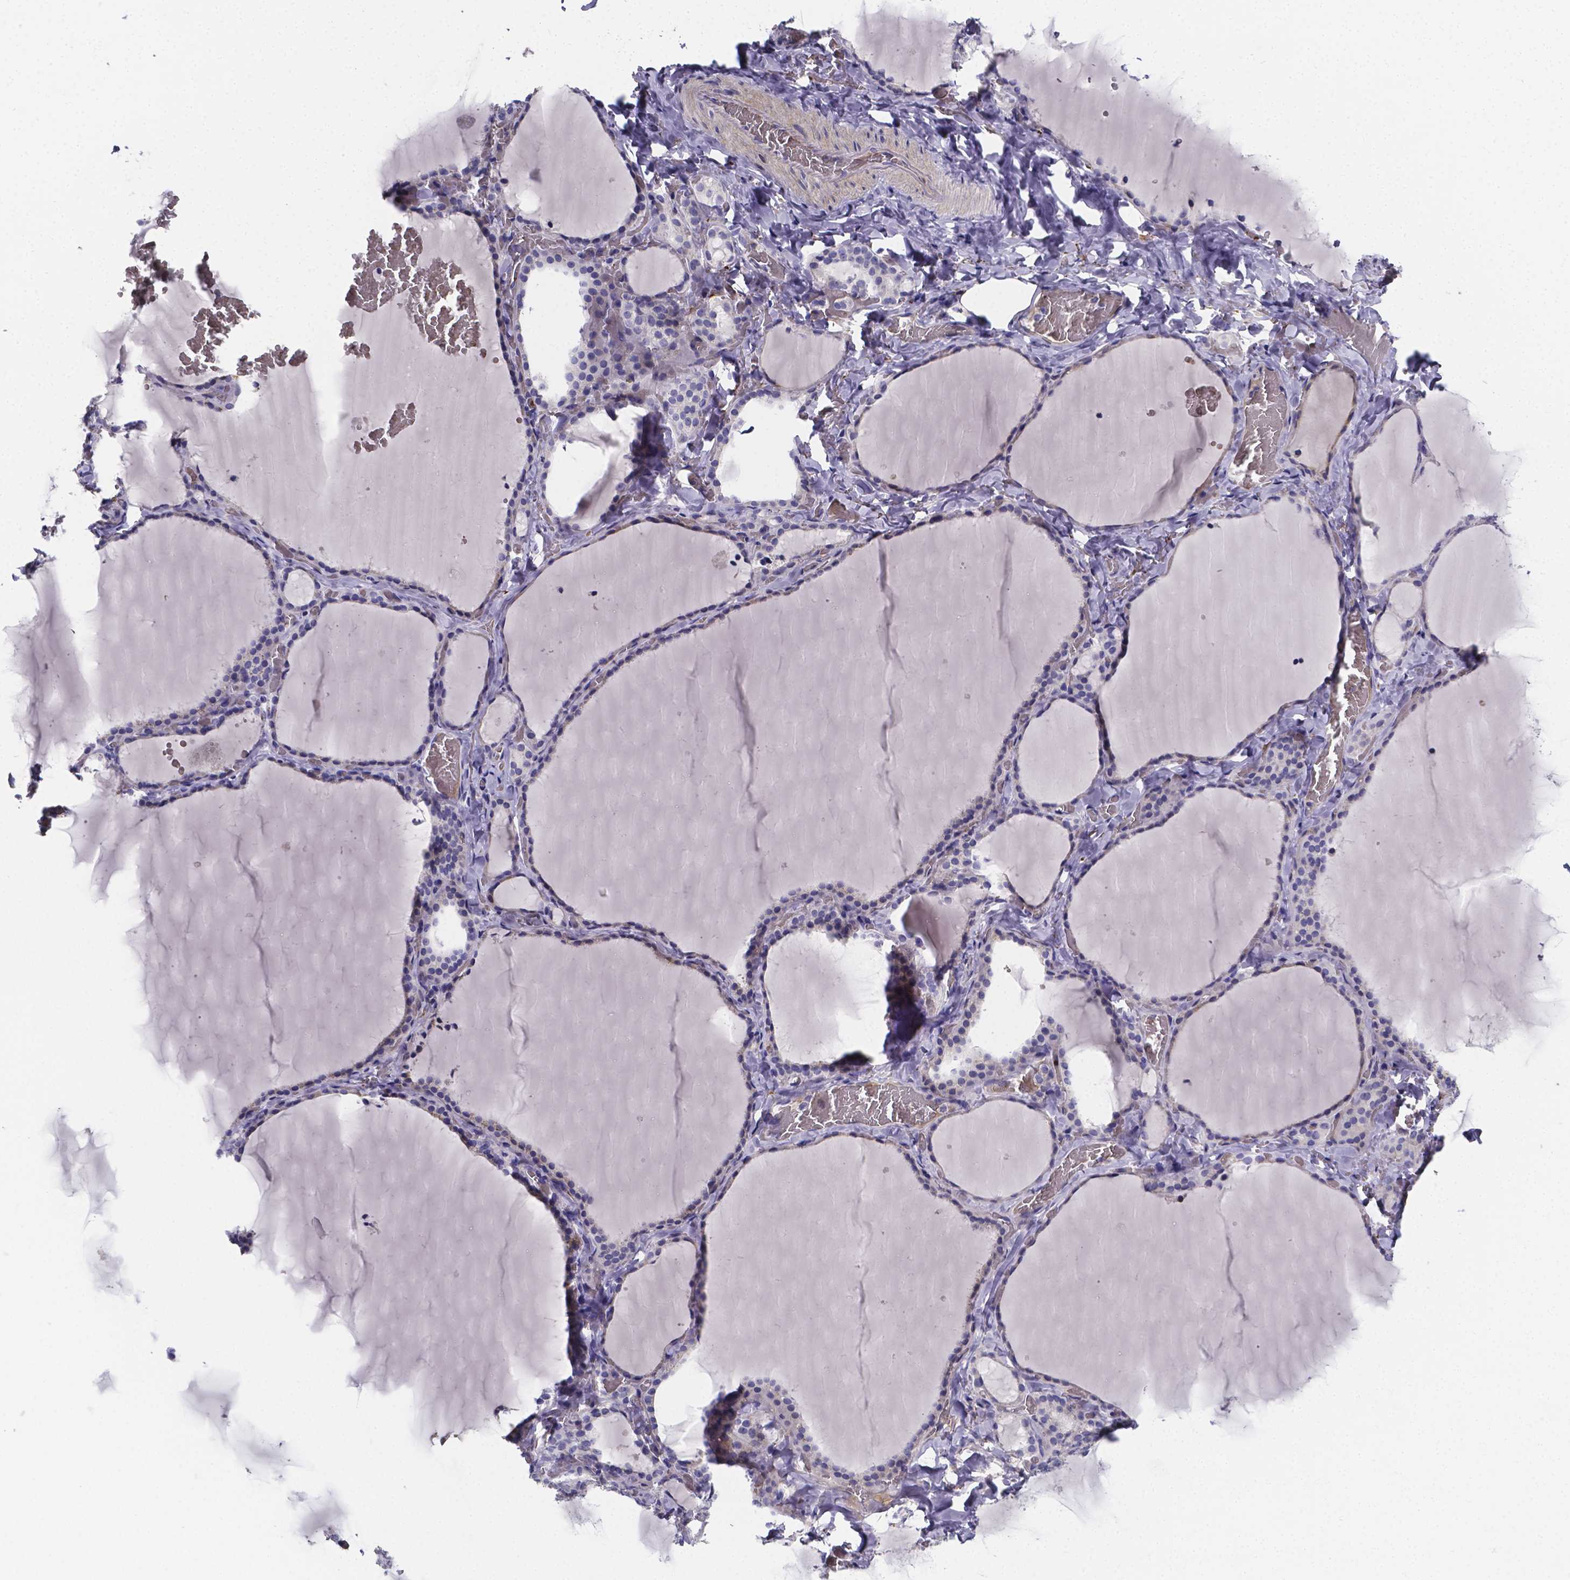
{"staining": {"intensity": "negative", "quantity": "none", "location": "none"}, "tissue": "thyroid gland", "cell_type": "Glandular cells", "image_type": "normal", "snomed": [{"axis": "morphology", "description": "Normal tissue, NOS"}, {"axis": "topography", "description": "Thyroid gland"}], "caption": "DAB (3,3'-diaminobenzidine) immunohistochemical staining of unremarkable human thyroid gland displays no significant expression in glandular cells.", "gene": "GABRA3", "patient": {"sex": "female", "age": 22}}